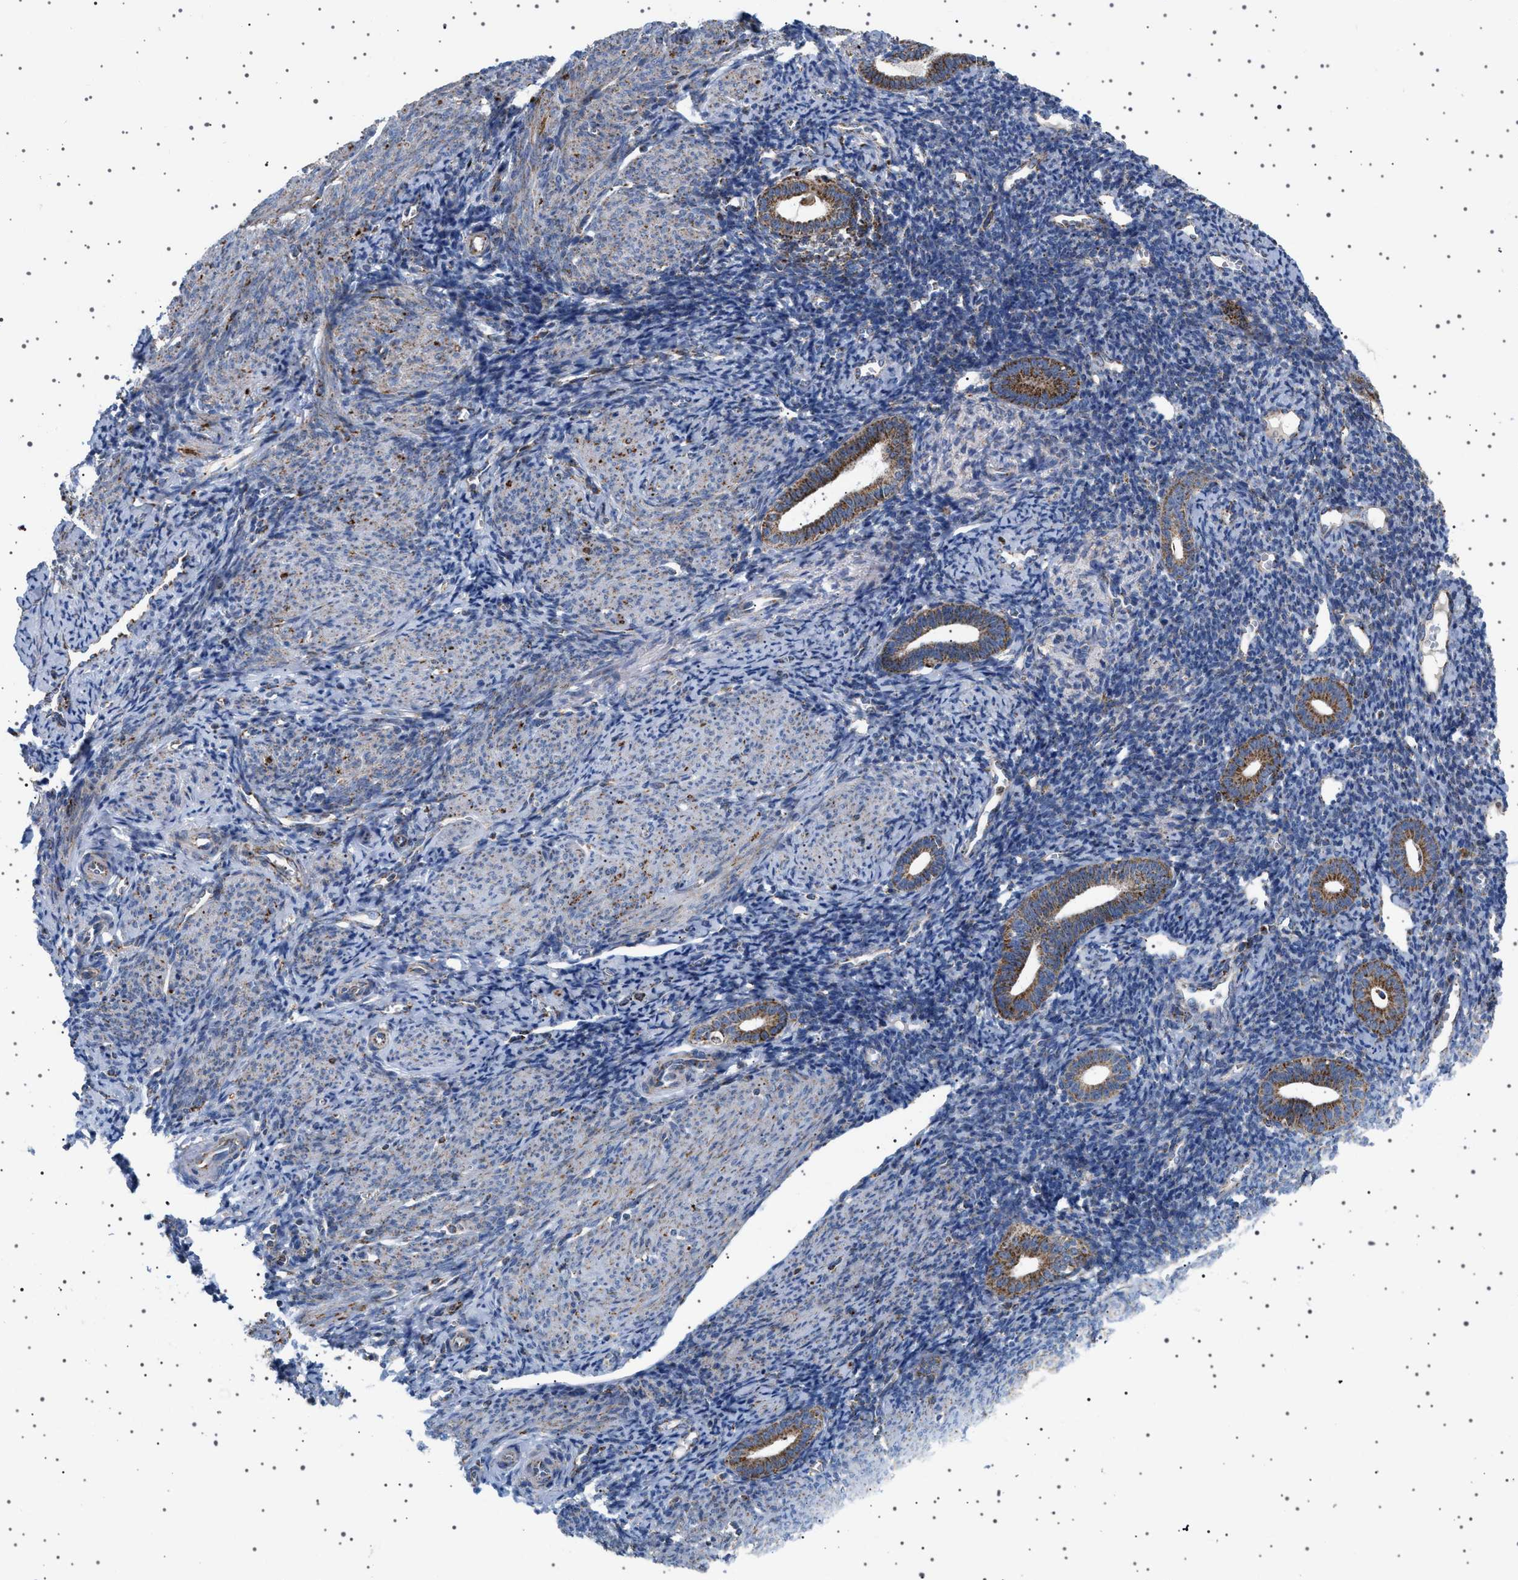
{"staining": {"intensity": "negative", "quantity": "none", "location": "none"}, "tissue": "endometrium", "cell_type": "Cells in endometrial stroma", "image_type": "normal", "snomed": [{"axis": "morphology", "description": "Normal tissue, NOS"}, {"axis": "topography", "description": "Endometrium"}], "caption": "IHC image of unremarkable endometrium stained for a protein (brown), which exhibits no staining in cells in endometrial stroma.", "gene": "UBXN8", "patient": {"sex": "female", "age": 50}}